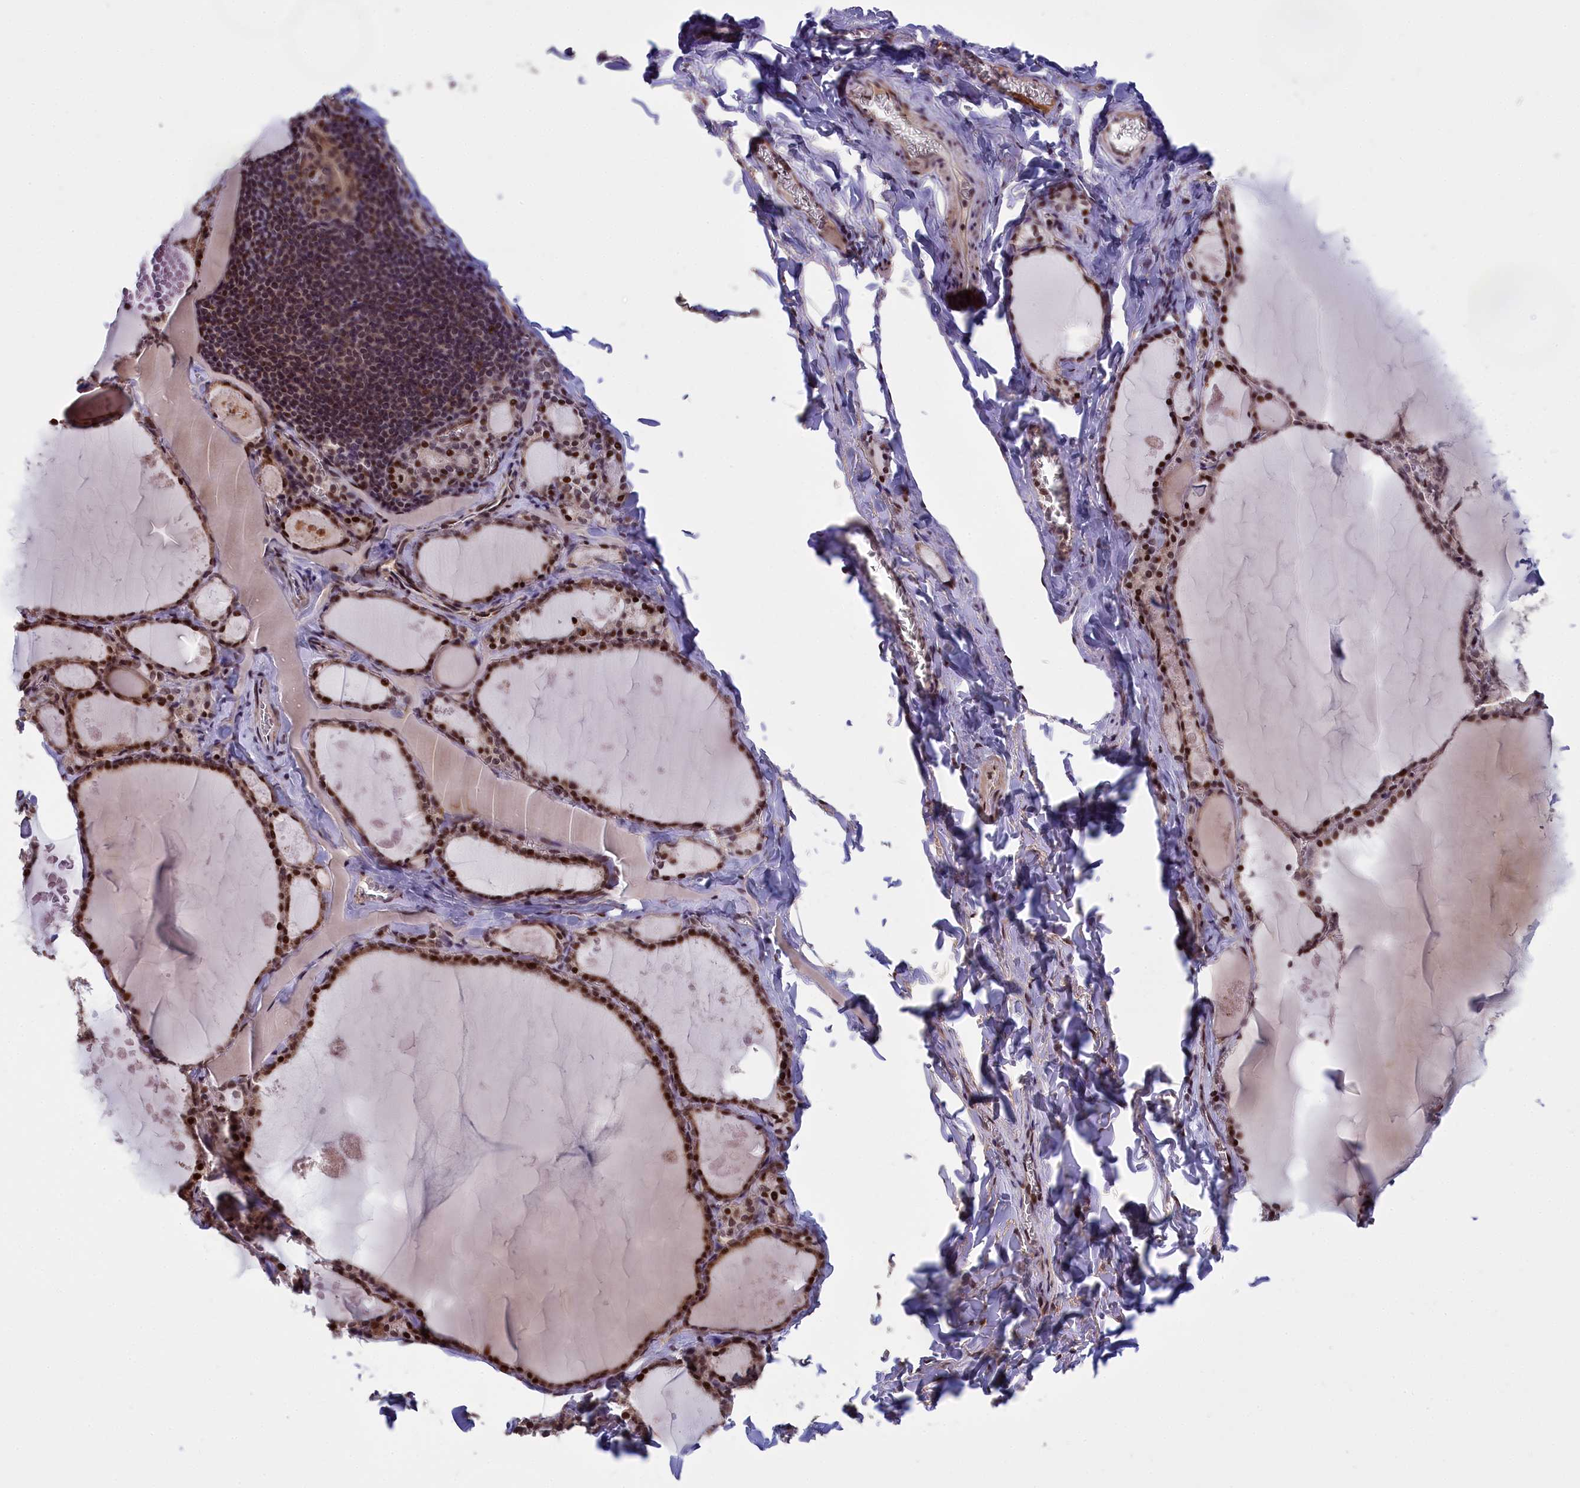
{"staining": {"intensity": "moderate", "quantity": ">75%", "location": "nuclear"}, "tissue": "thyroid gland", "cell_type": "Glandular cells", "image_type": "normal", "snomed": [{"axis": "morphology", "description": "Normal tissue, NOS"}, {"axis": "topography", "description": "Thyroid gland"}], "caption": "This is an image of immunohistochemistry (IHC) staining of normal thyroid gland, which shows moderate expression in the nuclear of glandular cells.", "gene": "RELB", "patient": {"sex": "male", "age": 56}}